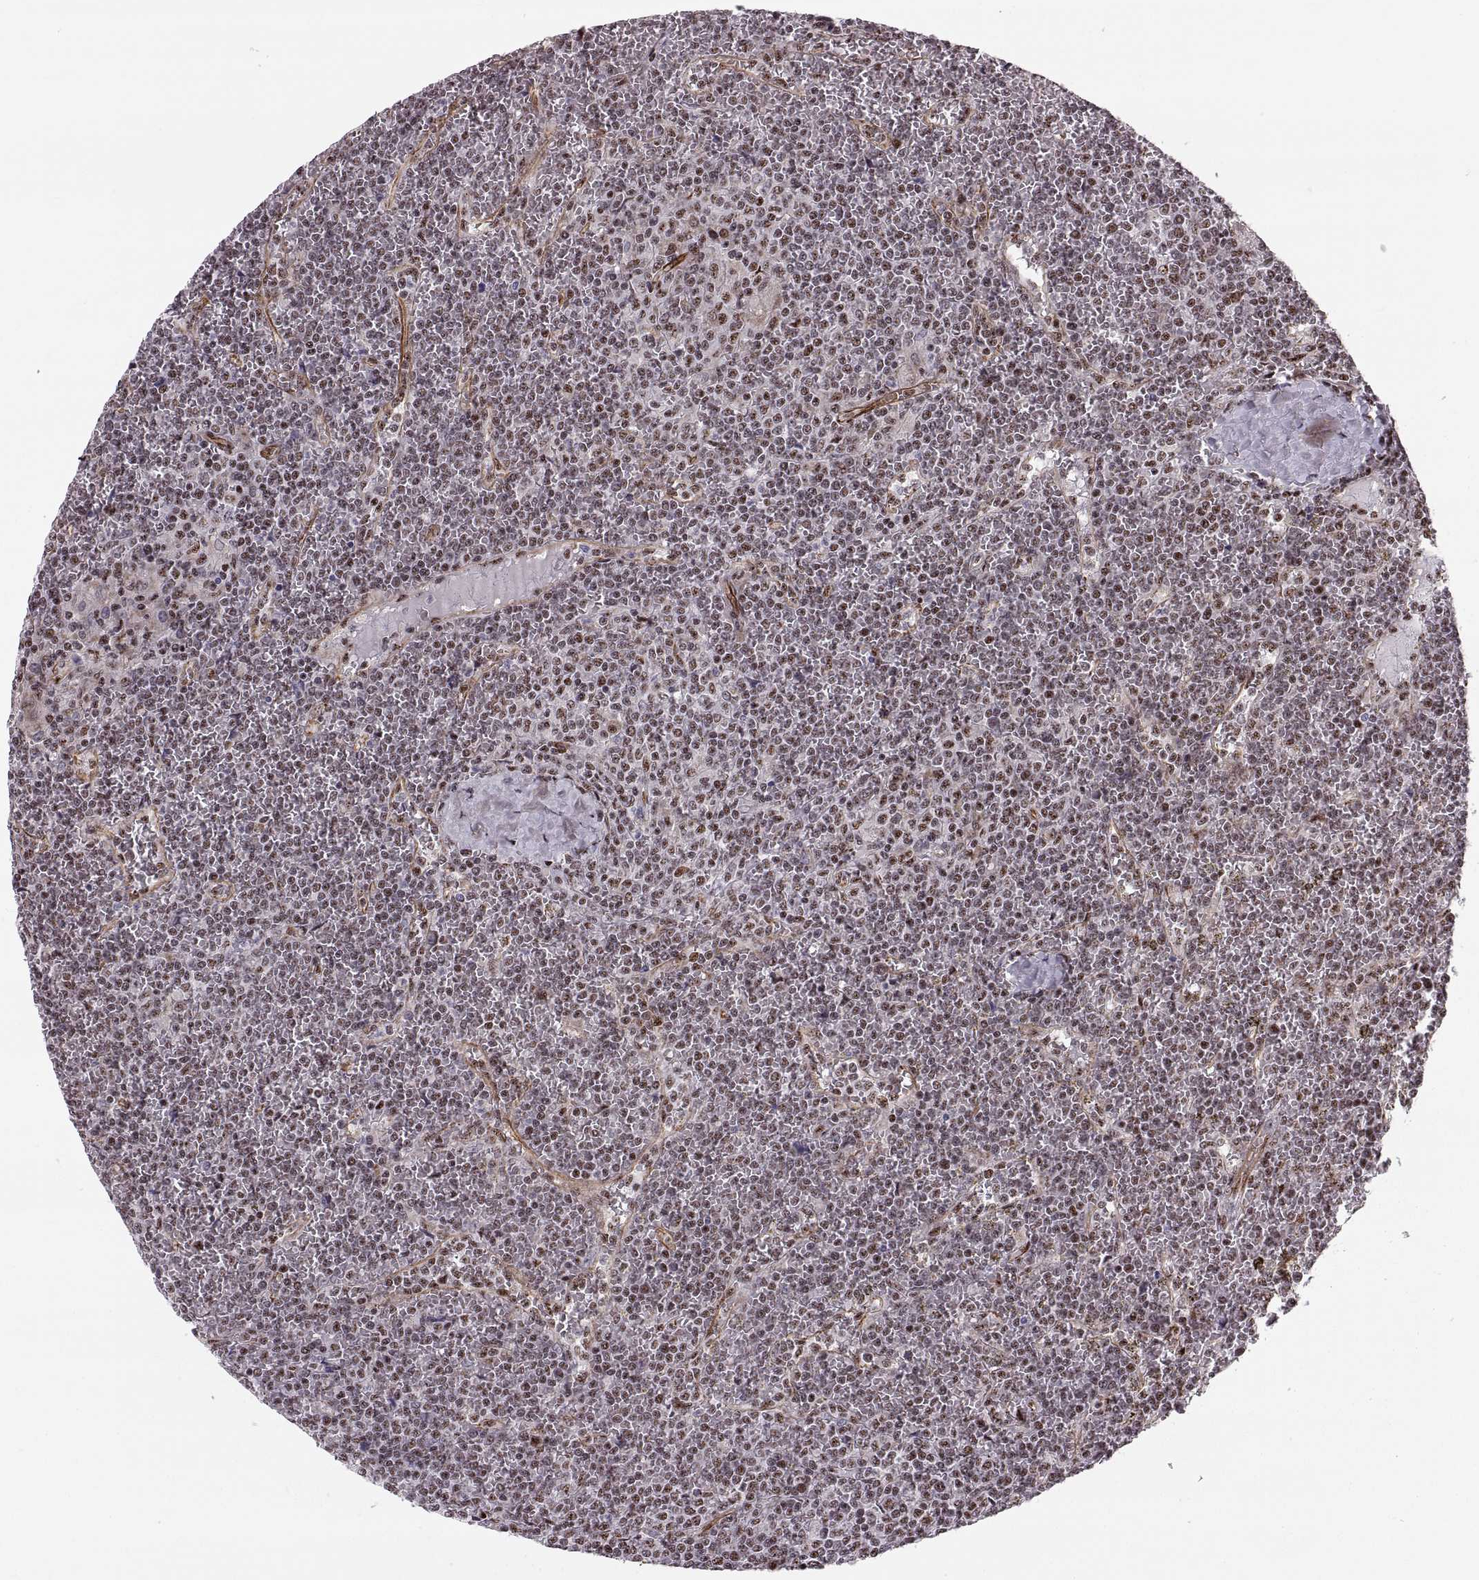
{"staining": {"intensity": "weak", "quantity": "25%-75%", "location": "nuclear"}, "tissue": "lymphoma", "cell_type": "Tumor cells", "image_type": "cancer", "snomed": [{"axis": "morphology", "description": "Malignant lymphoma, non-Hodgkin's type, Low grade"}, {"axis": "topography", "description": "Spleen"}], "caption": "An image of lymphoma stained for a protein displays weak nuclear brown staining in tumor cells.", "gene": "ZCCHC17", "patient": {"sex": "female", "age": 19}}